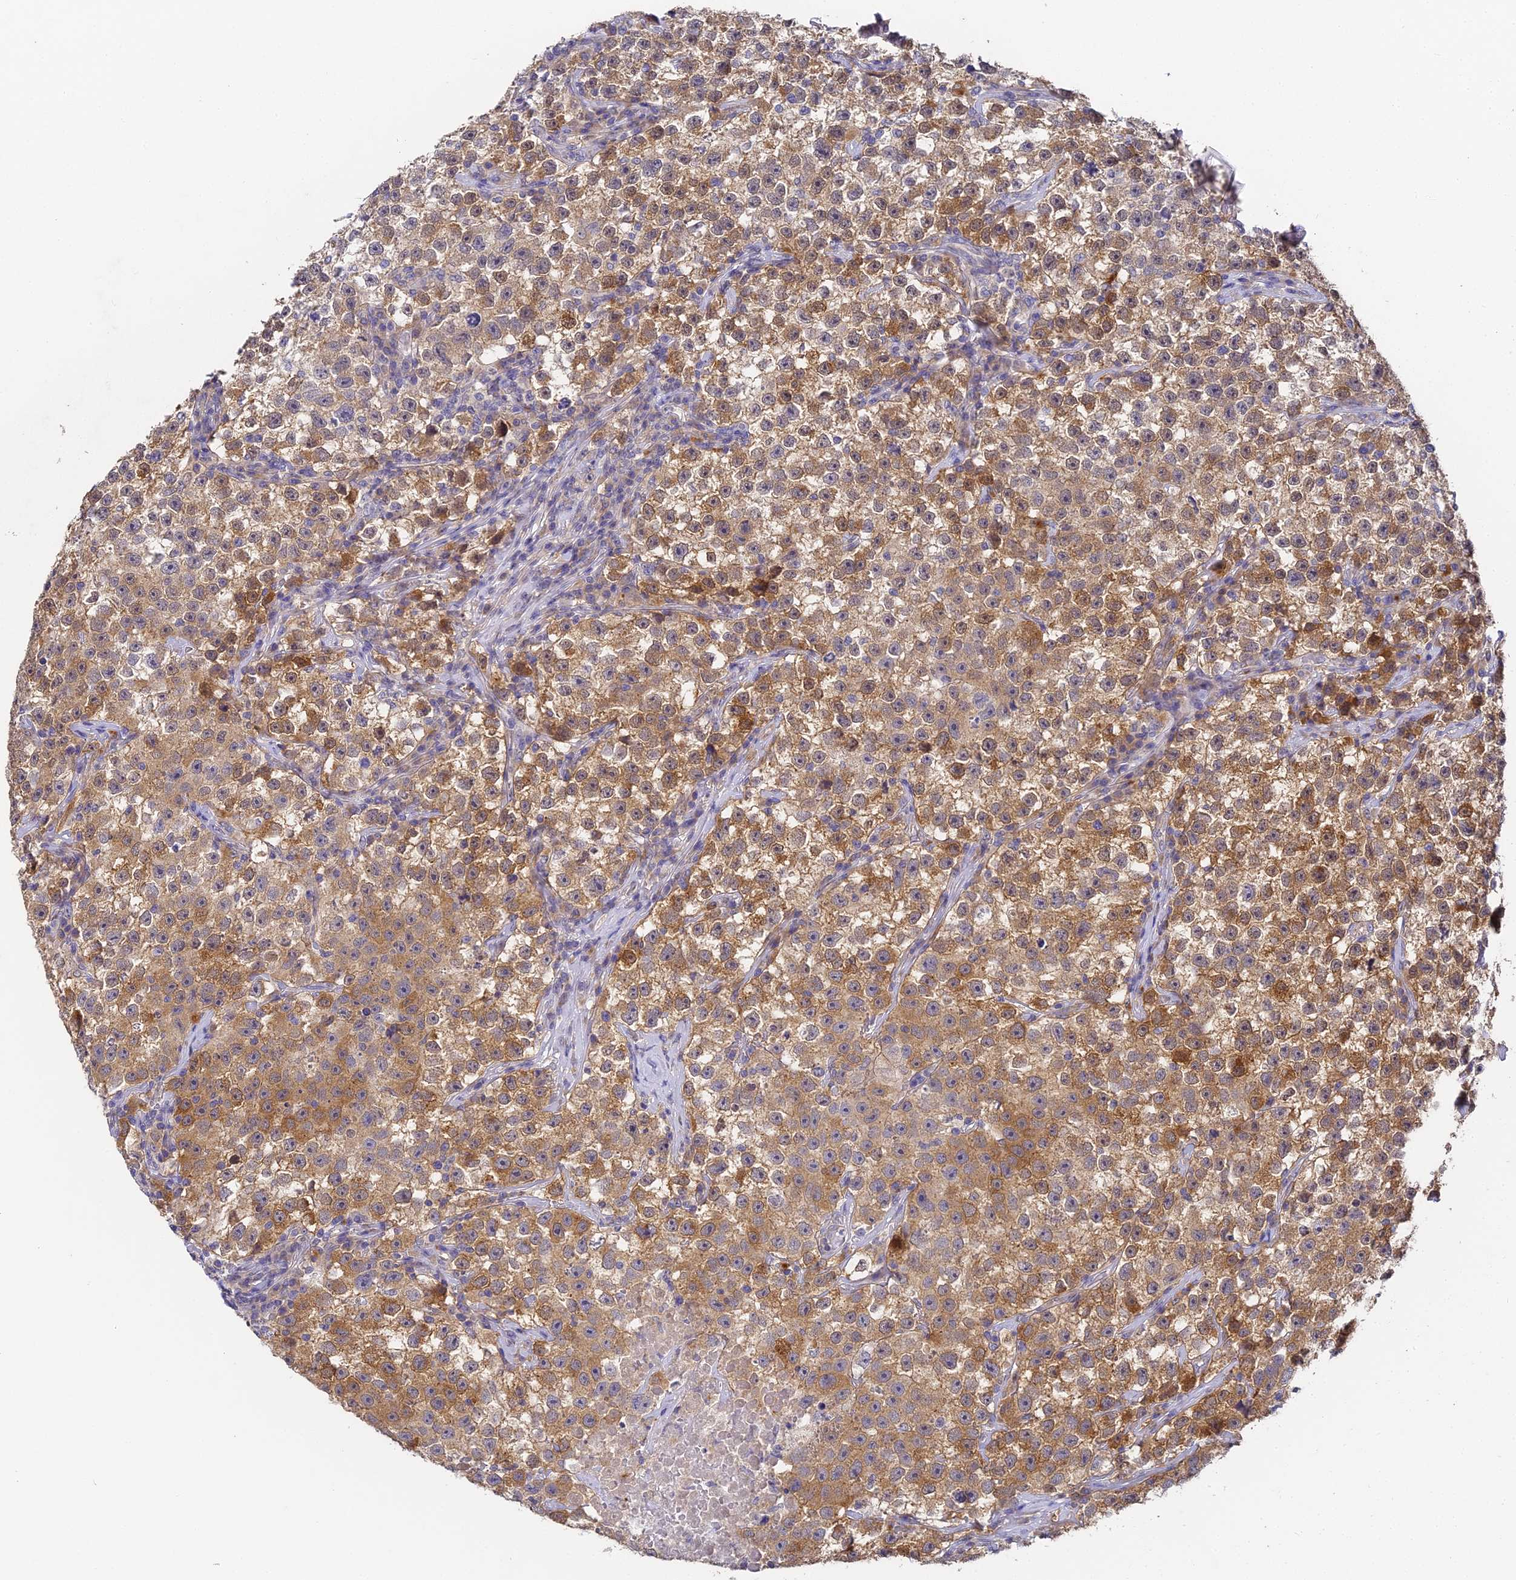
{"staining": {"intensity": "moderate", "quantity": ">75%", "location": "cytoplasmic/membranous"}, "tissue": "testis cancer", "cell_type": "Tumor cells", "image_type": "cancer", "snomed": [{"axis": "morphology", "description": "Seminoma, NOS"}, {"axis": "topography", "description": "Testis"}], "caption": "Testis seminoma tissue displays moderate cytoplasmic/membranous staining in about >75% of tumor cells The protein of interest is stained brown, and the nuclei are stained in blue (DAB IHC with brightfield microscopy, high magnification).", "gene": "YAE1", "patient": {"sex": "male", "age": 22}}